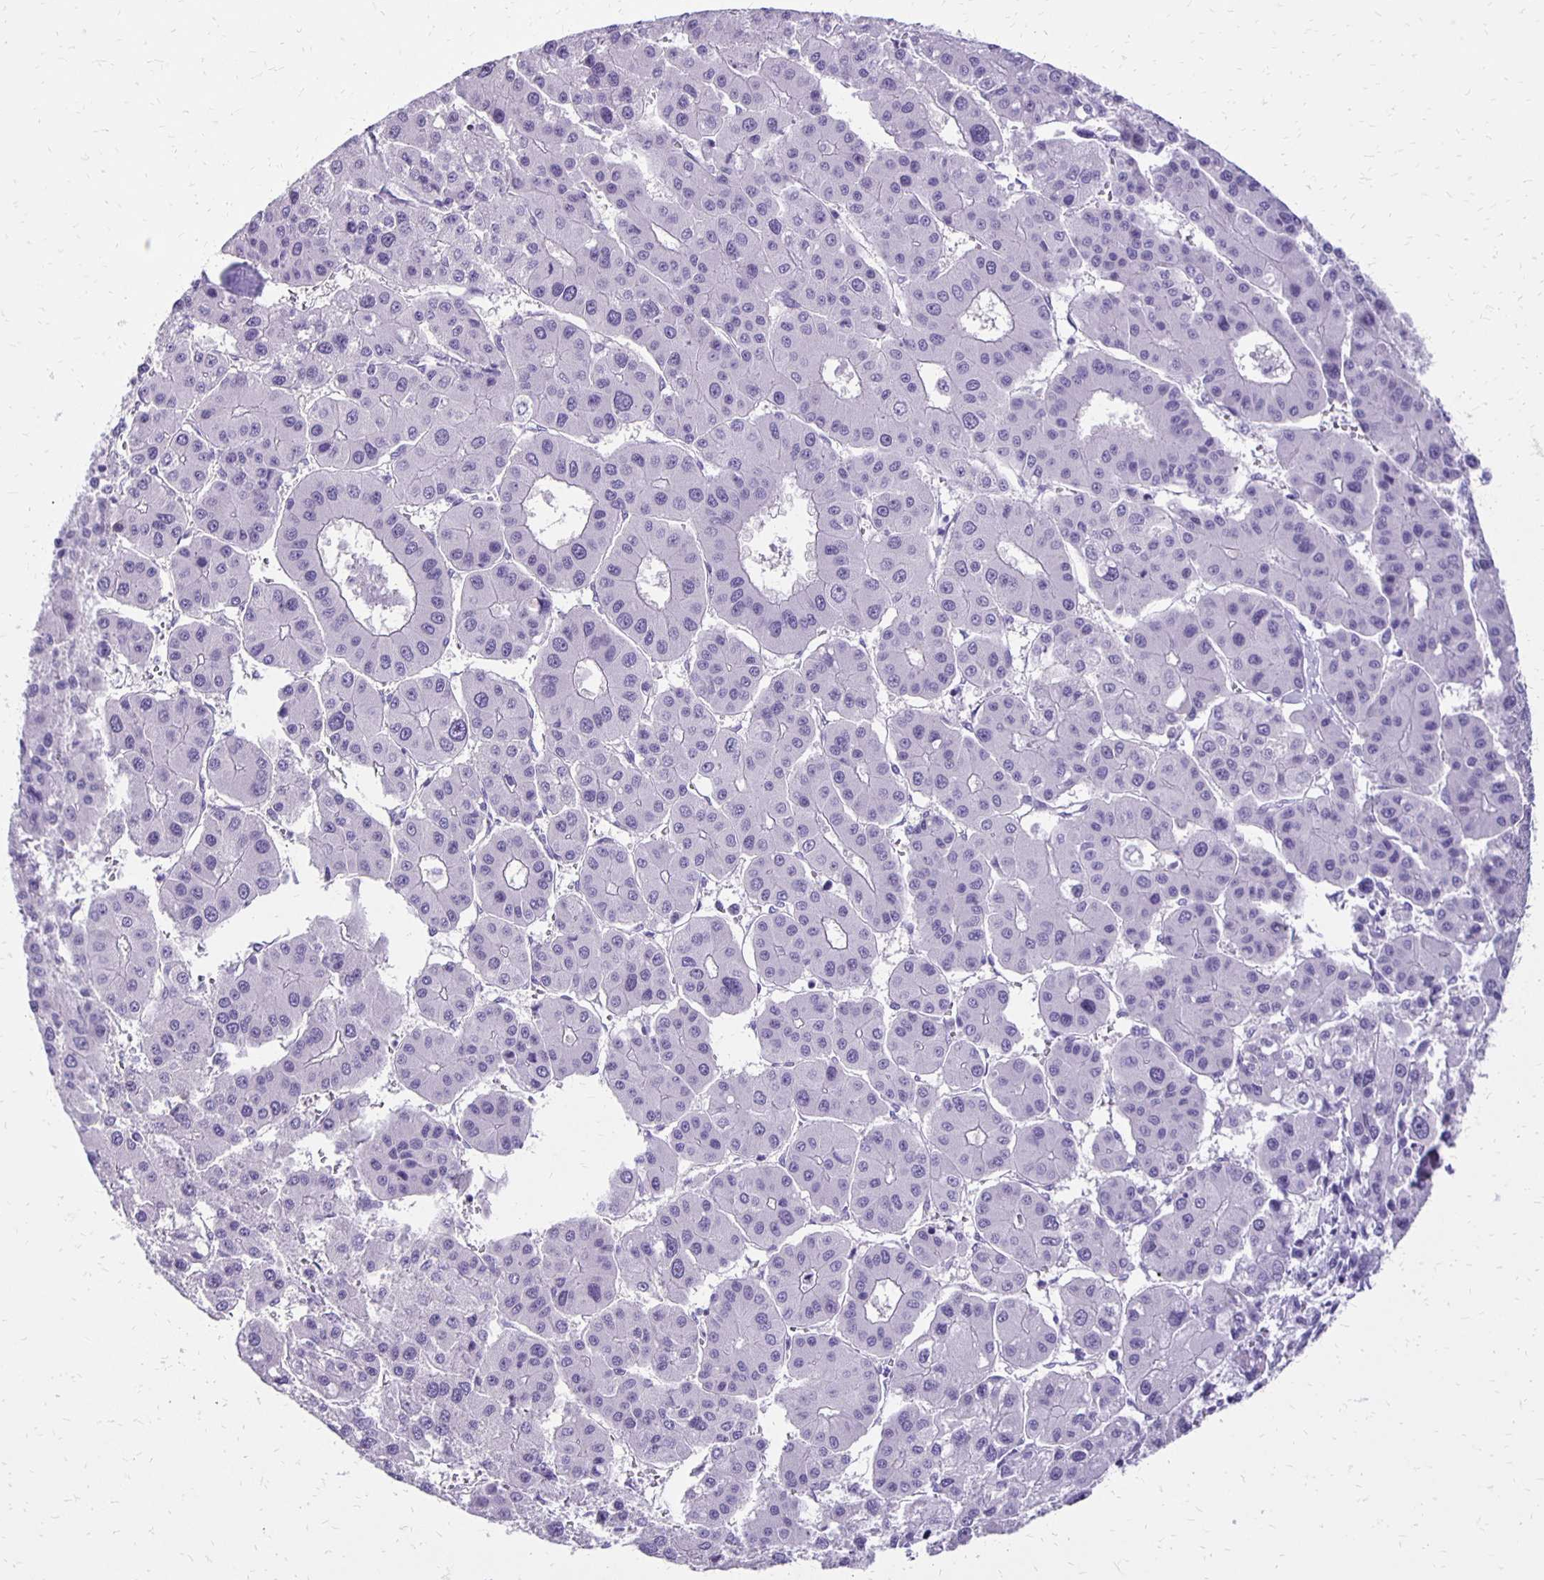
{"staining": {"intensity": "negative", "quantity": "none", "location": "none"}, "tissue": "liver cancer", "cell_type": "Tumor cells", "image_type": "cancer", "snomed": [{"axis": "morphology", "description": "Carcinoma, Hepatocellular, NOS"}, {"axis": "topography", "description": "Liver"}], "caption": "The photomicrograph demonstrates no significant positivity in tumor cells of liver cancer (hepatocellular carcinoma).", "gene": "ANKRD45", "patient": {"sex": "male", "age": 73}}